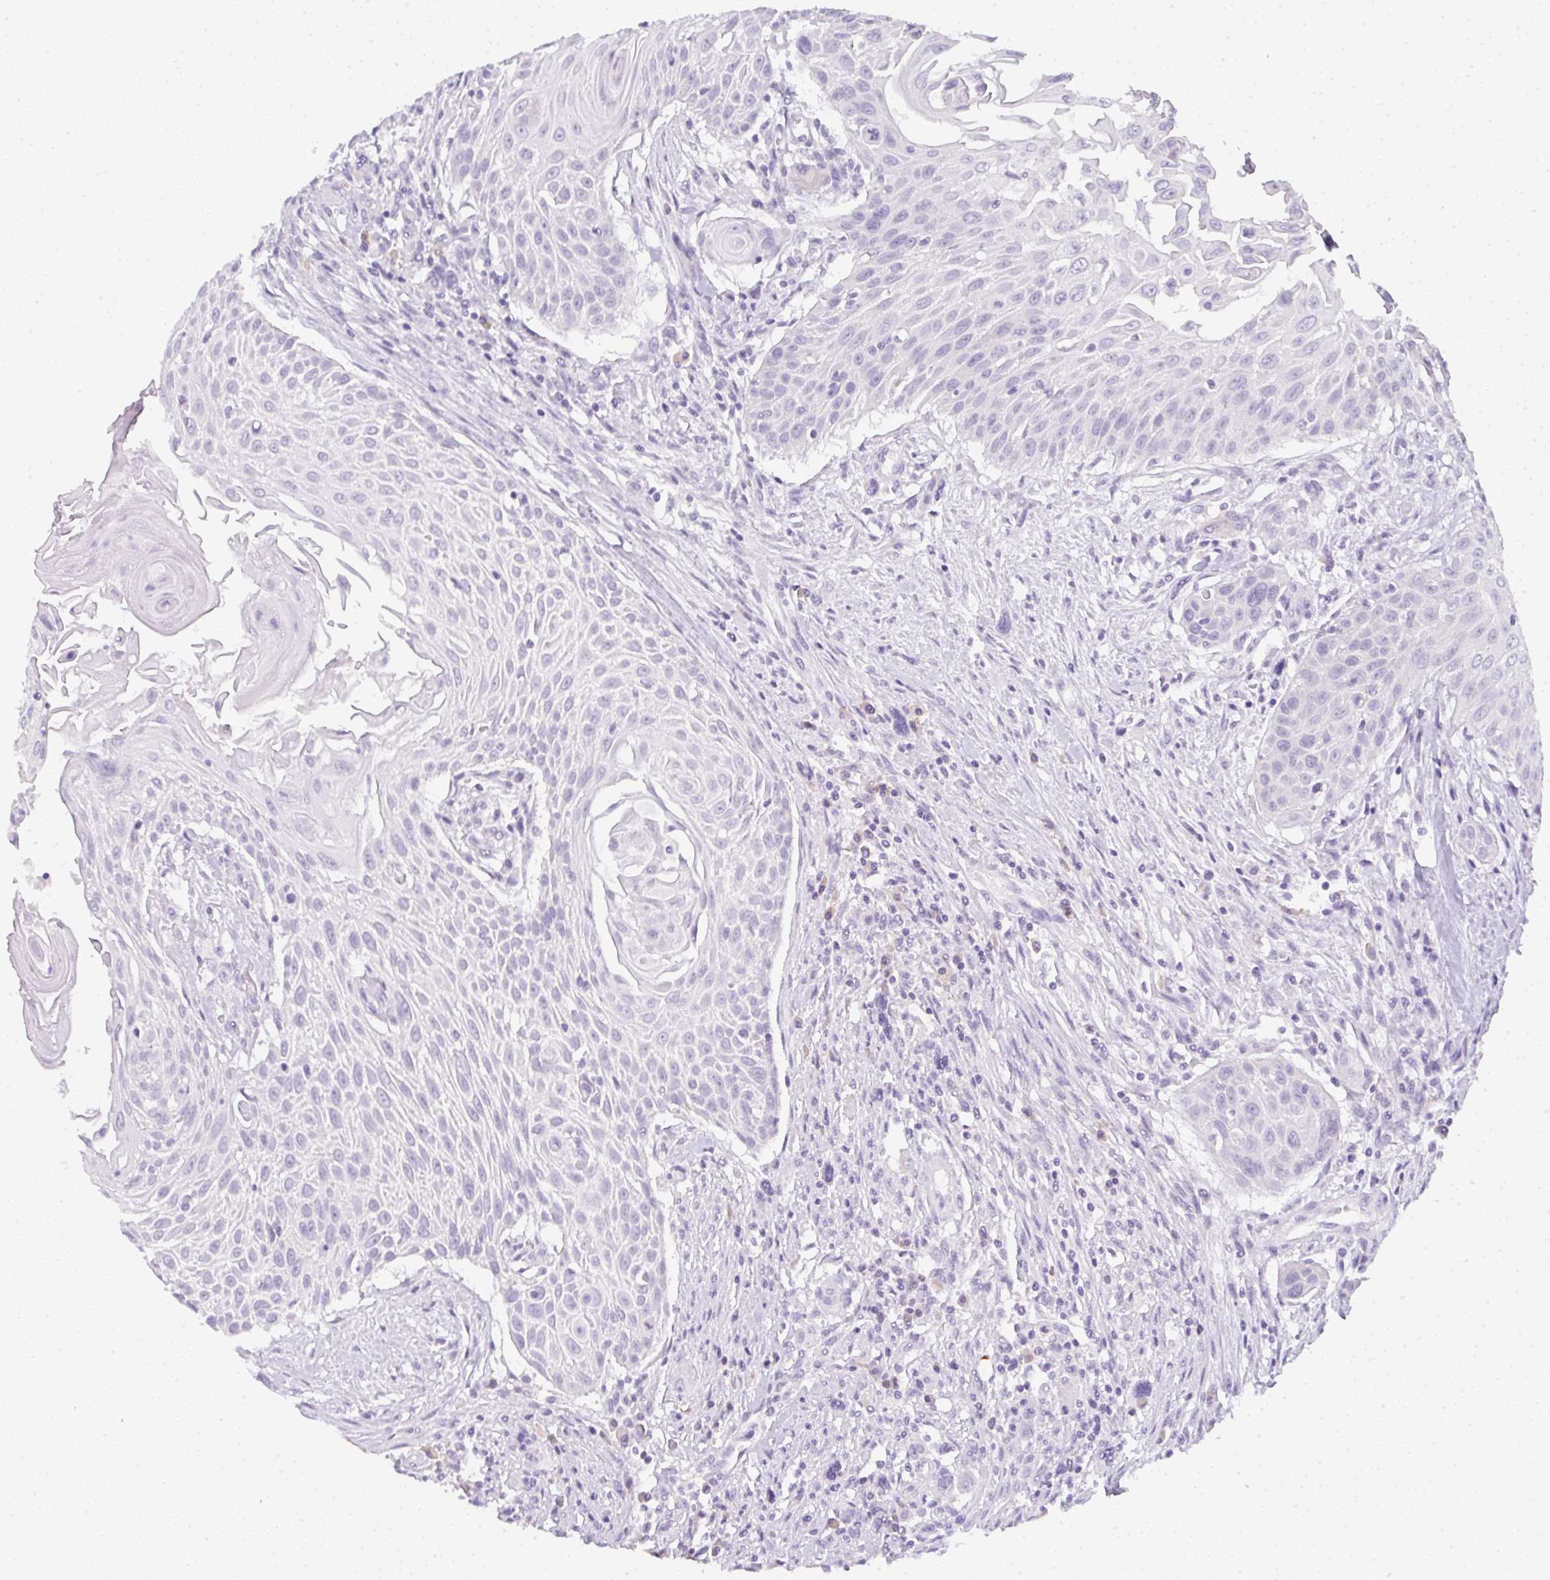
{"staining": {"intensity": "negative", "quantity": "none", "location": "none"}, "tissue": "head and neck cancer", "cell_type": "Tumor cells", "image_type": "cancer", "snomed": [{"axis": "morphology", "description": "Squamous cell carcinoma, NOS"}, {"axis": "topography", "description": "Lymph node"}, {"axis": "topography", "description": "Salivary gland"}, {"axis": "topography", "description": "Head-Neck"}], "caption": "IHC photomicrograph of neoplastic tissue: squamous cell carcinoma (head and neck) stained with DAB shows no significant protein staining in tumor cells.", "gene": "LPAR4", "patient": {"sex": "female", "age": 74}}